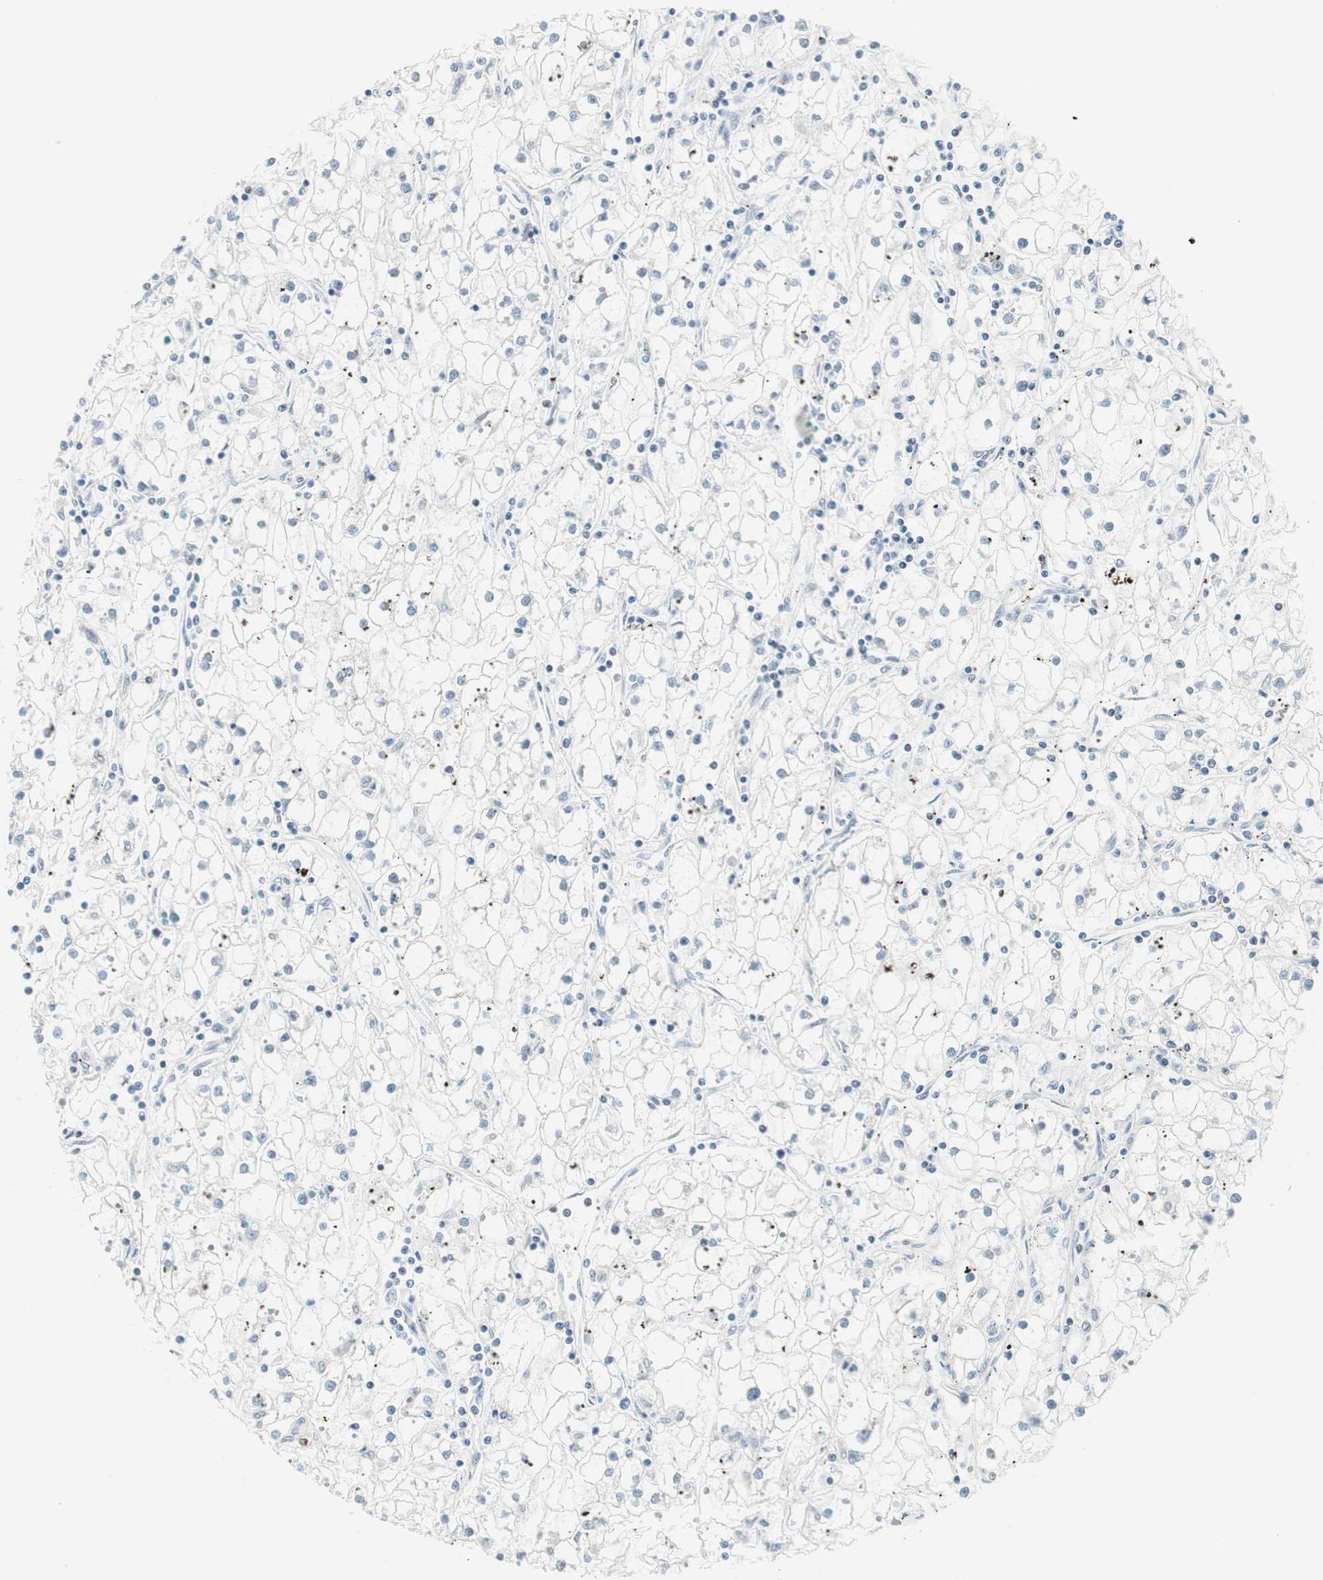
{"staining": {"intensity": "negative", "quantity": "none", "location": "none"}, "tissue": "renal cancer", "cell_type": "Tumor cells", "image_type": "cancer", "snomed": [{"axis": "morphology", "description": "Adenocarcinoma, NOS"}, {"axis": "topography", "description": "Kidney"}], "caption": "A photomicrograph of human adenocarcinoma (renal) is negative for staining in tumor cells.", "gene": "ZBTB17", "patient": {"sex": "male", "age": 56}}